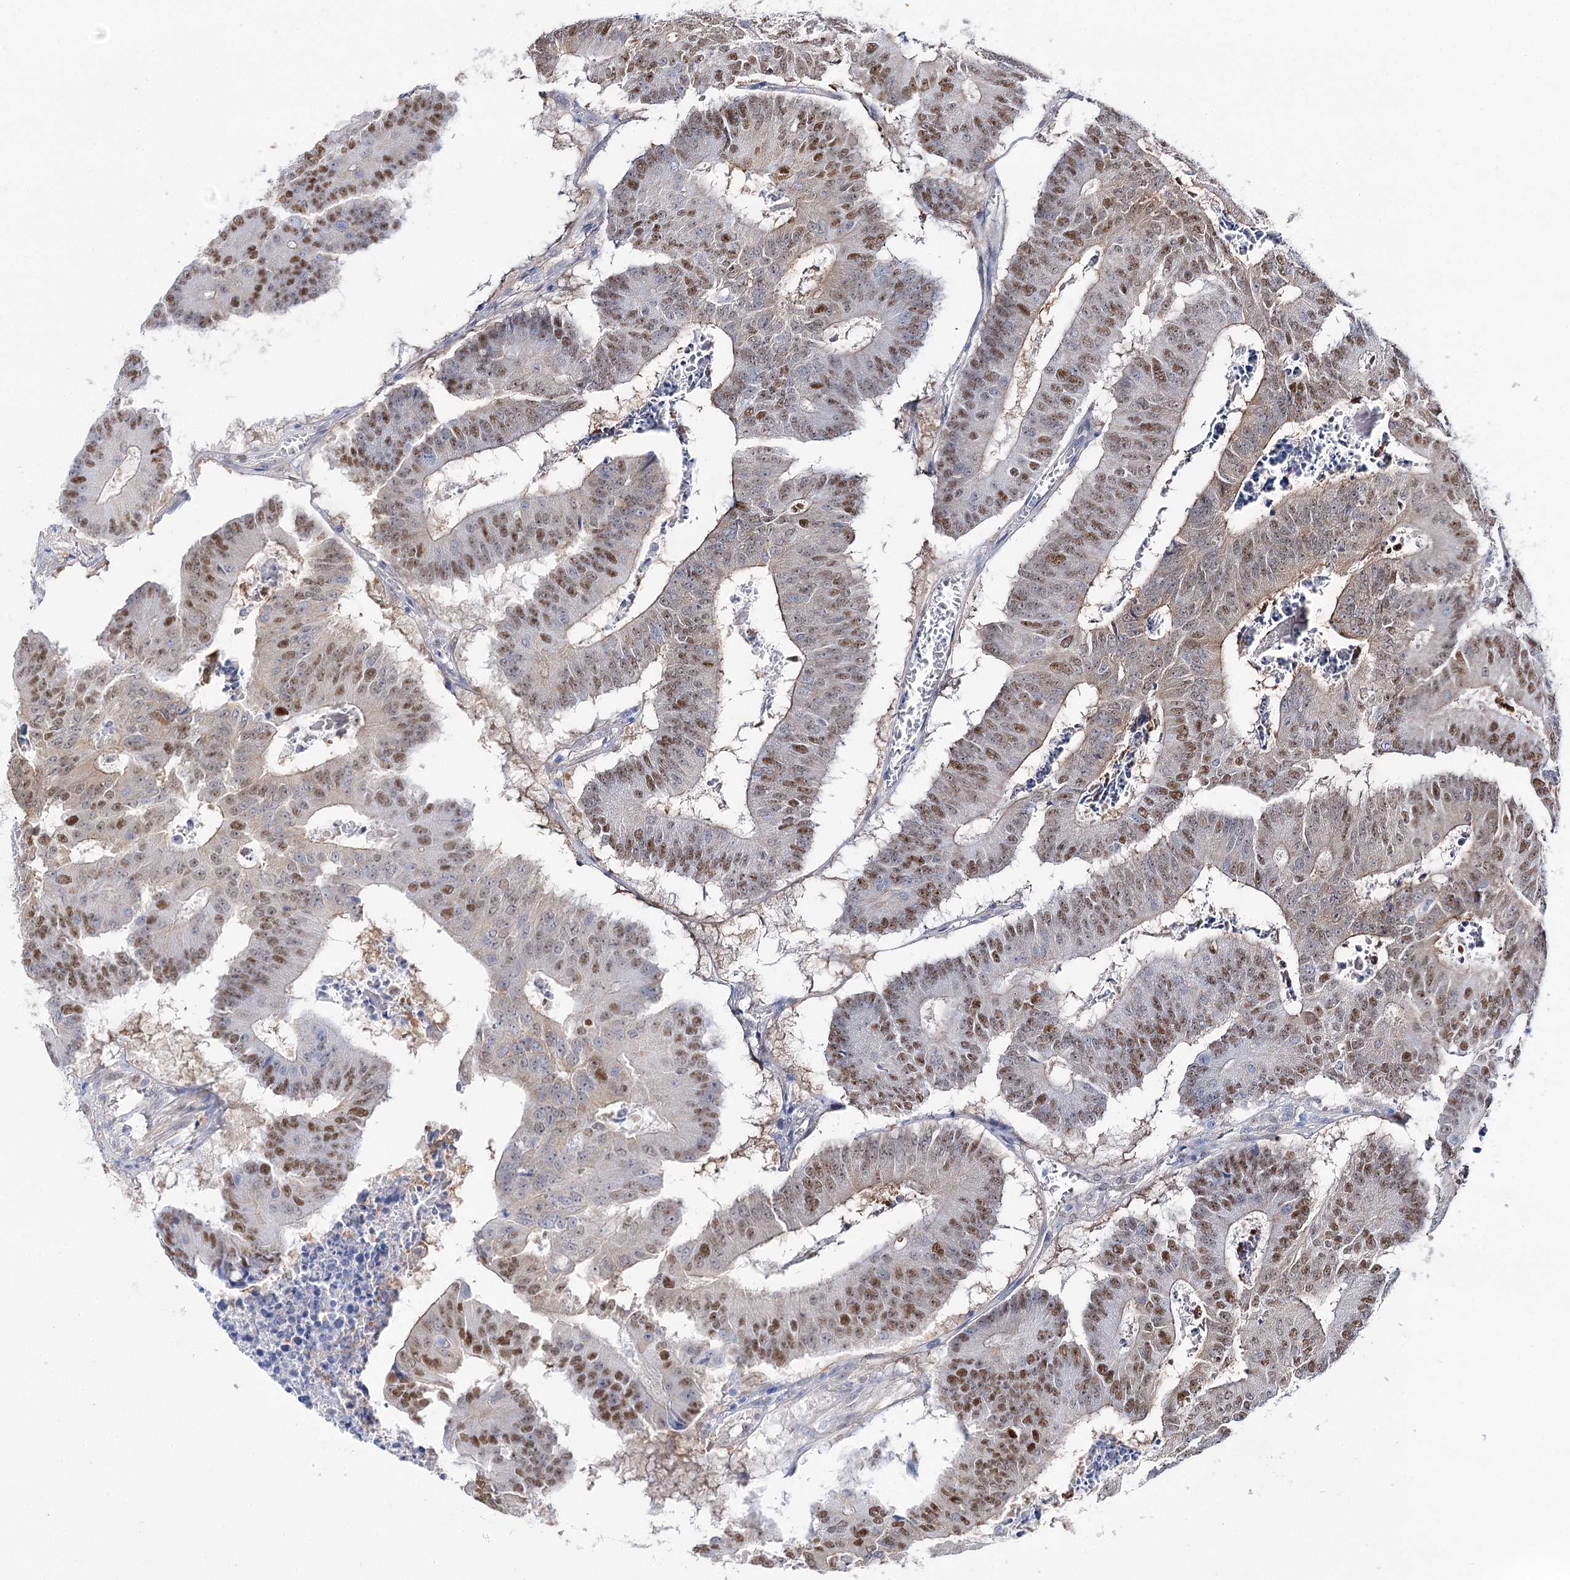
{"staining": {"intensity": "moderate", "quantity": ">75%", "location": "nuclear"}, "tissue": "colorectal cancer", "cell_type": "Tumor cells", "image_type": "cancer", "snomed": [{"axis": "morphology", "description": "Adenocarcinoma, NOS"}, {"axis": "topography", "description": "Colon"}], "caption": "Brown immunohistochemical staining in colorectal cancer demonstrates moderate nuclear staining in approximately >75% of tumor cells.", "gene": "UGDH", "patient": {"sex": "male", "age": 87}}